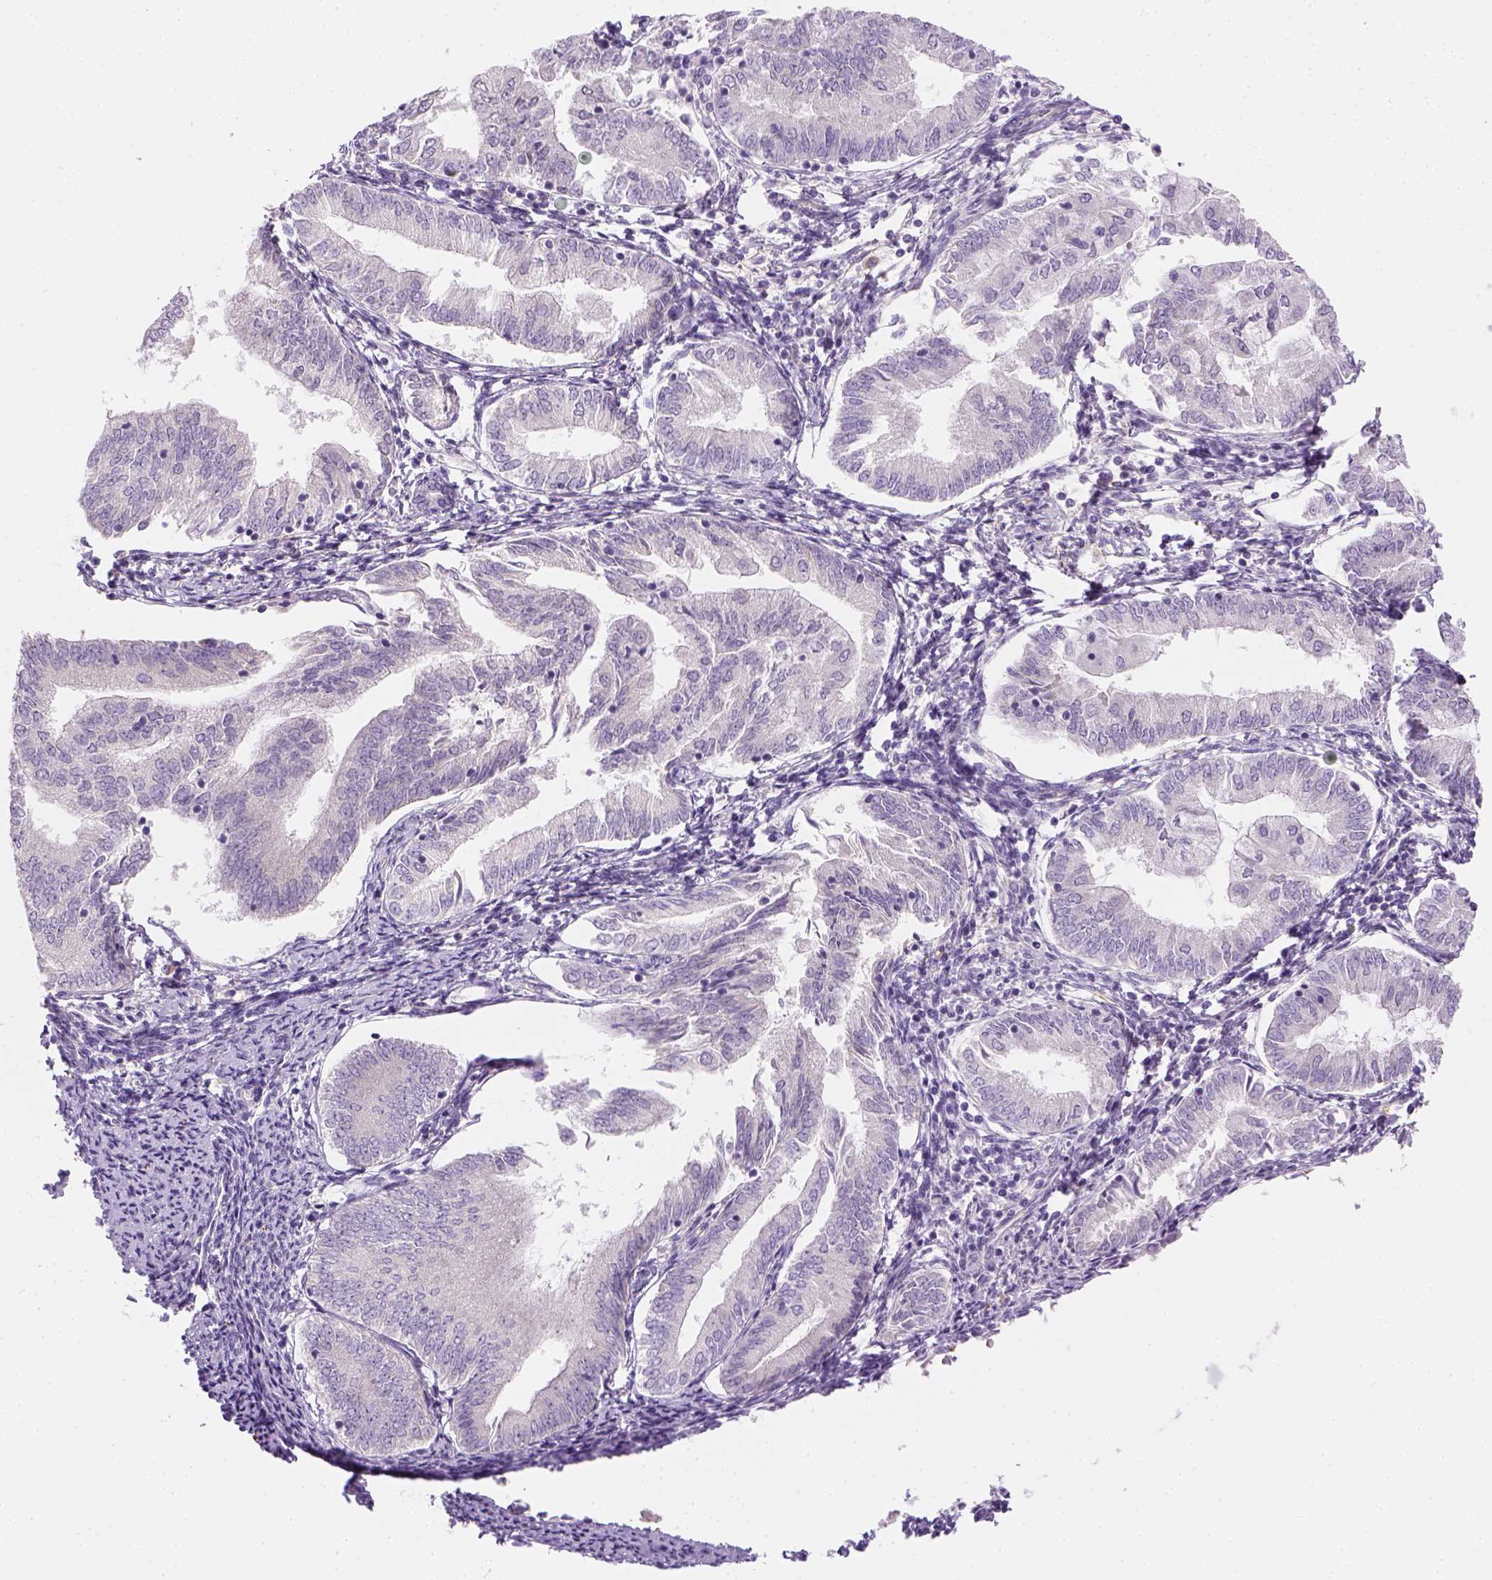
{"staining": {"intensity": "negative", "quantity": "none", "location": "none"}, "tissue": "endometrial cancer", "cell_type": "Tumor cells", "image_type": "cancer", "snomed": [{"axis": "morphology", "description": "Adenocarcinoma, NOS"}, {"axis": "topography", "description": "Endometrium"}], "caption": "Endometrial cancer (adenocarcinoma) stained for a protein using IHC displays no expression tumor cells.", "gene": "CACNB1", "patient": {"sex": "female", "age": 55}}